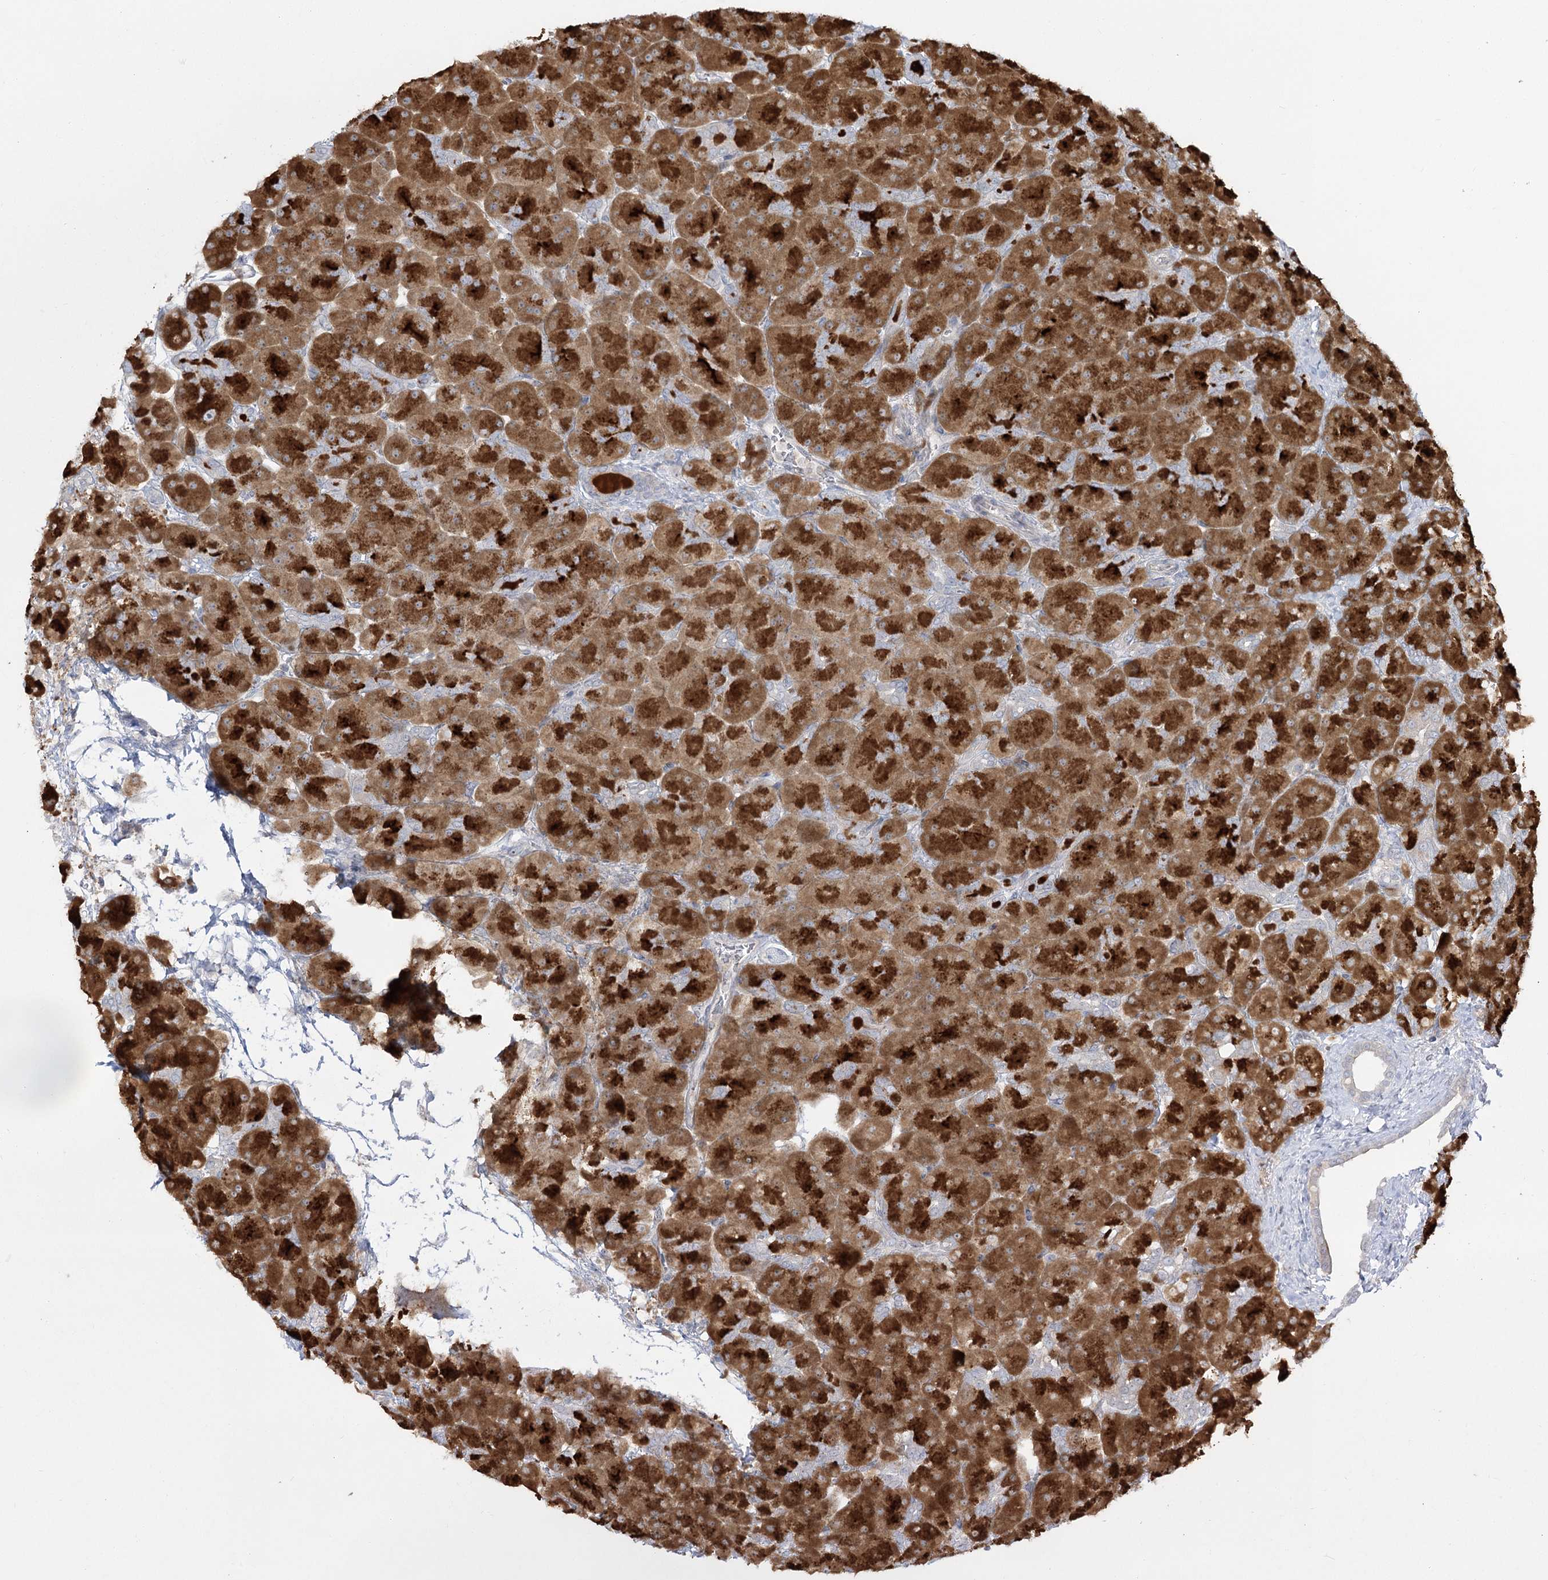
{"staining": {"intensity": "strong", "quantity": ">75%", "location": "cytoplasmic/membranous"}, "tissue": "pancreas", "cell_type": "Exocrine glandular cells", "image_type": "normal", "snomed": [{"axis": "morphology", "description": "Normal tissue, NOS"}, {"axis": "topography", "description": "Pancreas"}], "caption": "This histopathology image reveals IHC staining of unremarkable pancreas, with high strong cytoplasmic/membranous staining in approximately >75% of exocrine glandular cells.", "gene": "SYTL1", "patient": {"sex": "male", "age": 66}}